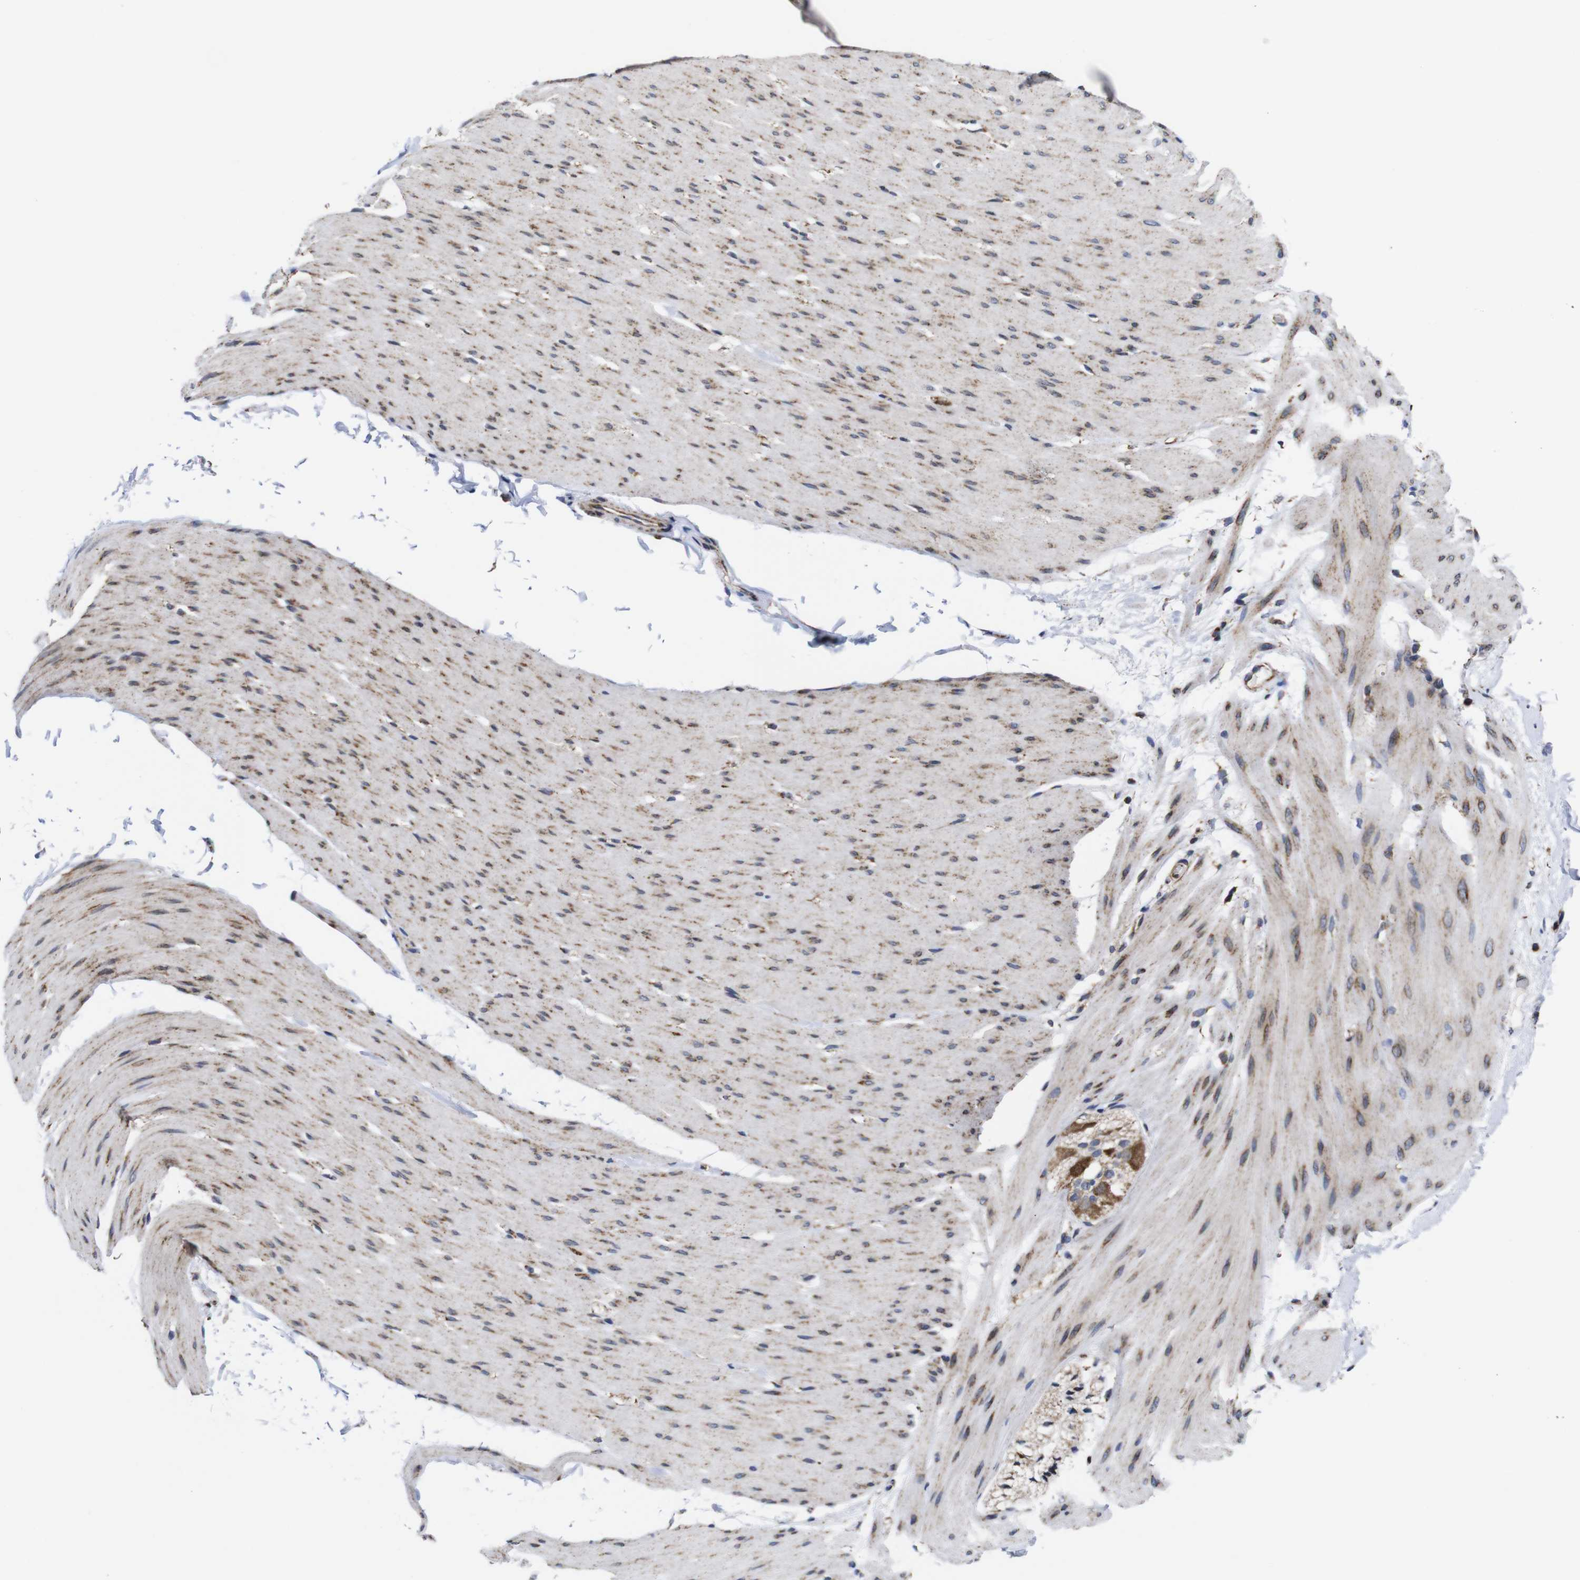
{"staining": {"intensity": "moderate", "quantity": ">75%", "location": "cytoplasmic/membranous"}, "tissue": "smooth muscle", "cell_type": "Smooth muscle cells", "image_type": "normal", "snomed": [{"axis": "morphology", "description": "Normal tissue, NOS"}, {"axis": "topography", "description": "Smooth muscle"}, {"axis": "topography", "description": "Colon"}], "caption": "Approximately >75% of smooth muscle cells in benign smooth muscle demonstrate moderate cytoplasmic/membranous protein expression as visualized by brown immunohistochemical staining.", "gene": "C17orf80", "patient": {"sex": "male", "age": 67}}